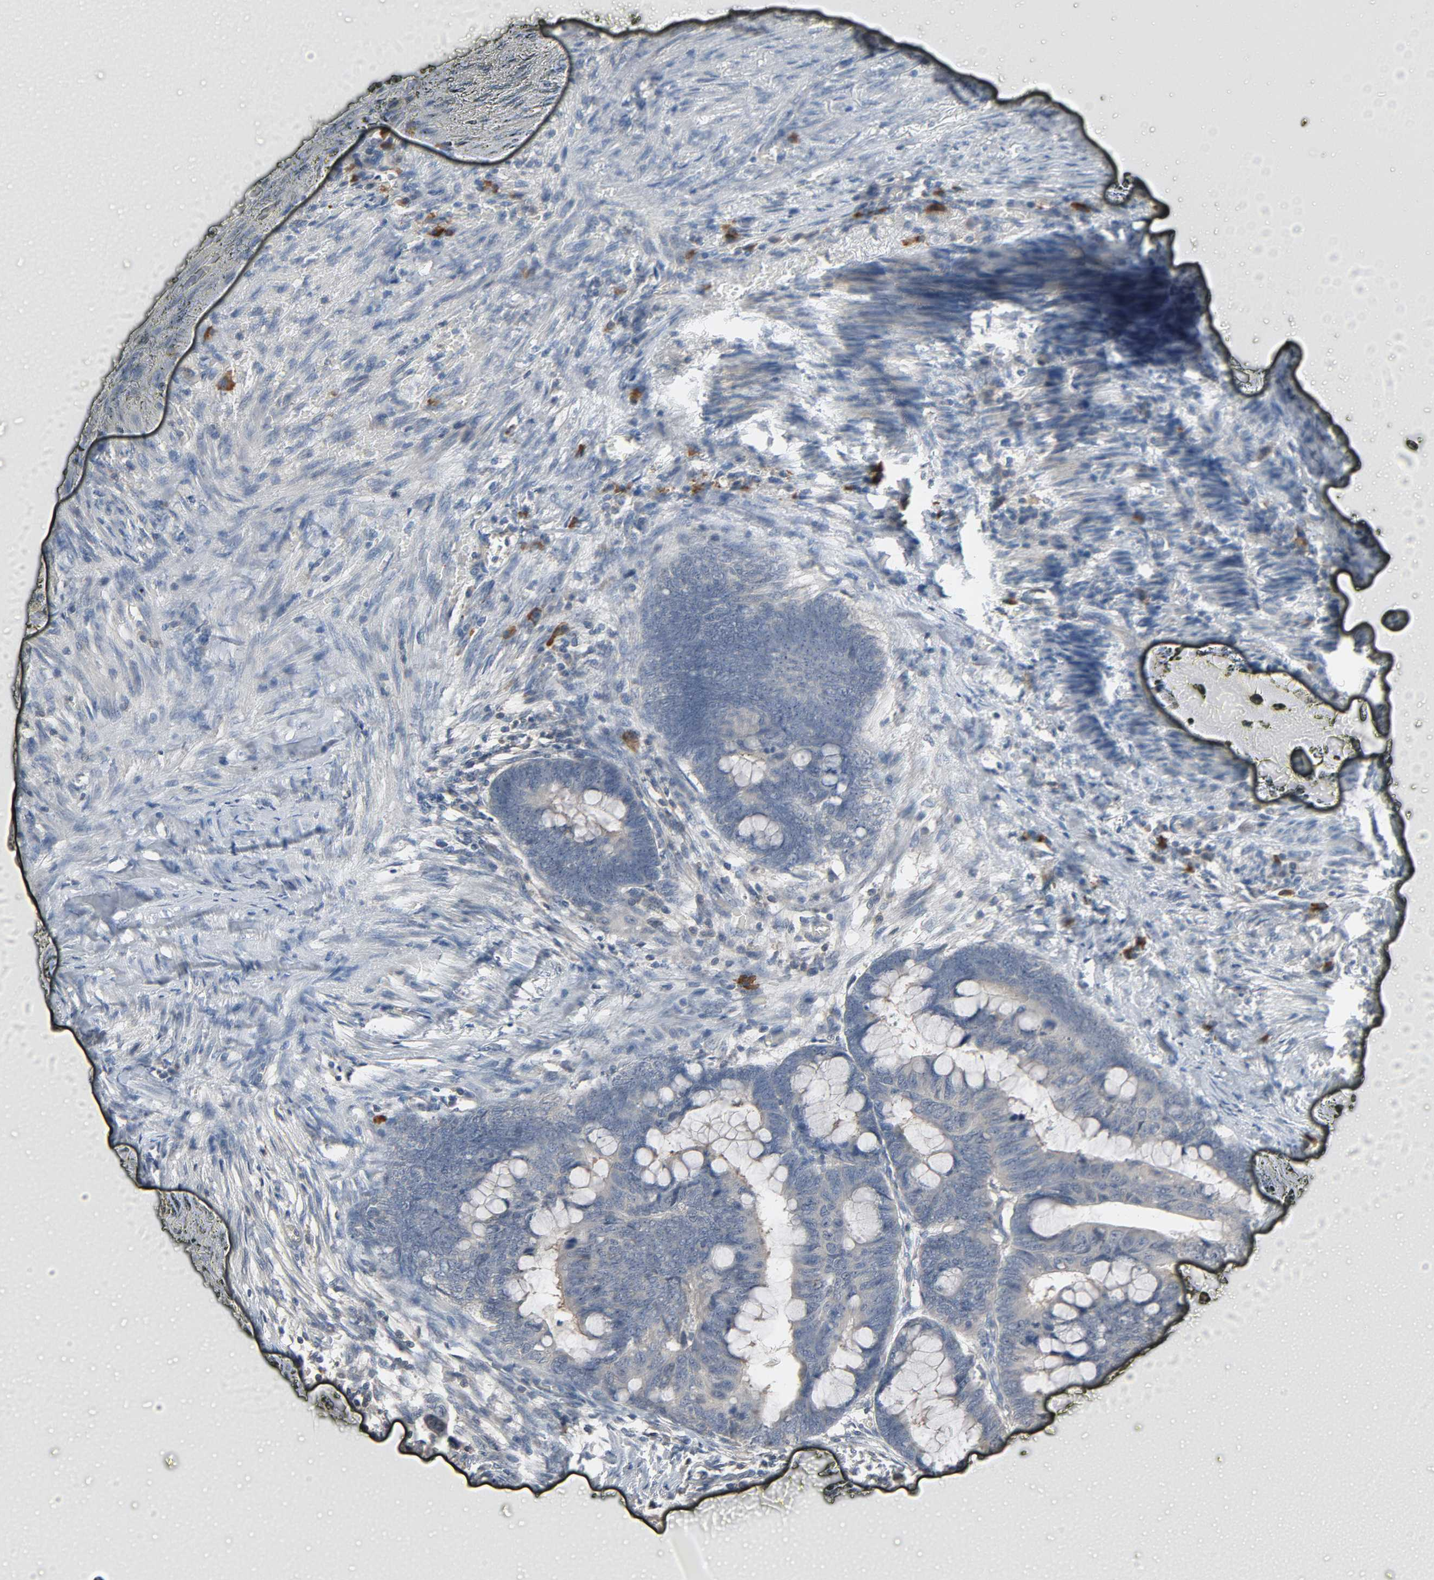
{"staining": {"intensity": "weak", "quantity": "25%-75%", "location": "cytoplasmic/membranous"}, "tissue": "colorectal cancer", "cell_type": "Tumor cells", "image_type": "cancer", "snomed": [{"axis": "morphology", "description": "Normal tissue, NOS"}, {"axis": "morphology", "description": "Adenocarcinoma, NOS"}, {"axis": "topography", "description": "Rectum"}, {"axis": "topography", "description": "Peripheral nerve tissue"}], "caption": "There is low levels of weak cytoplasmic/membranous positivity in tumor cells of colorectal cancer, as demonstrated by immunohistochemical staining (brown color).", "gene": "CD4", "patient": {"sex": "male", "age": 92}}